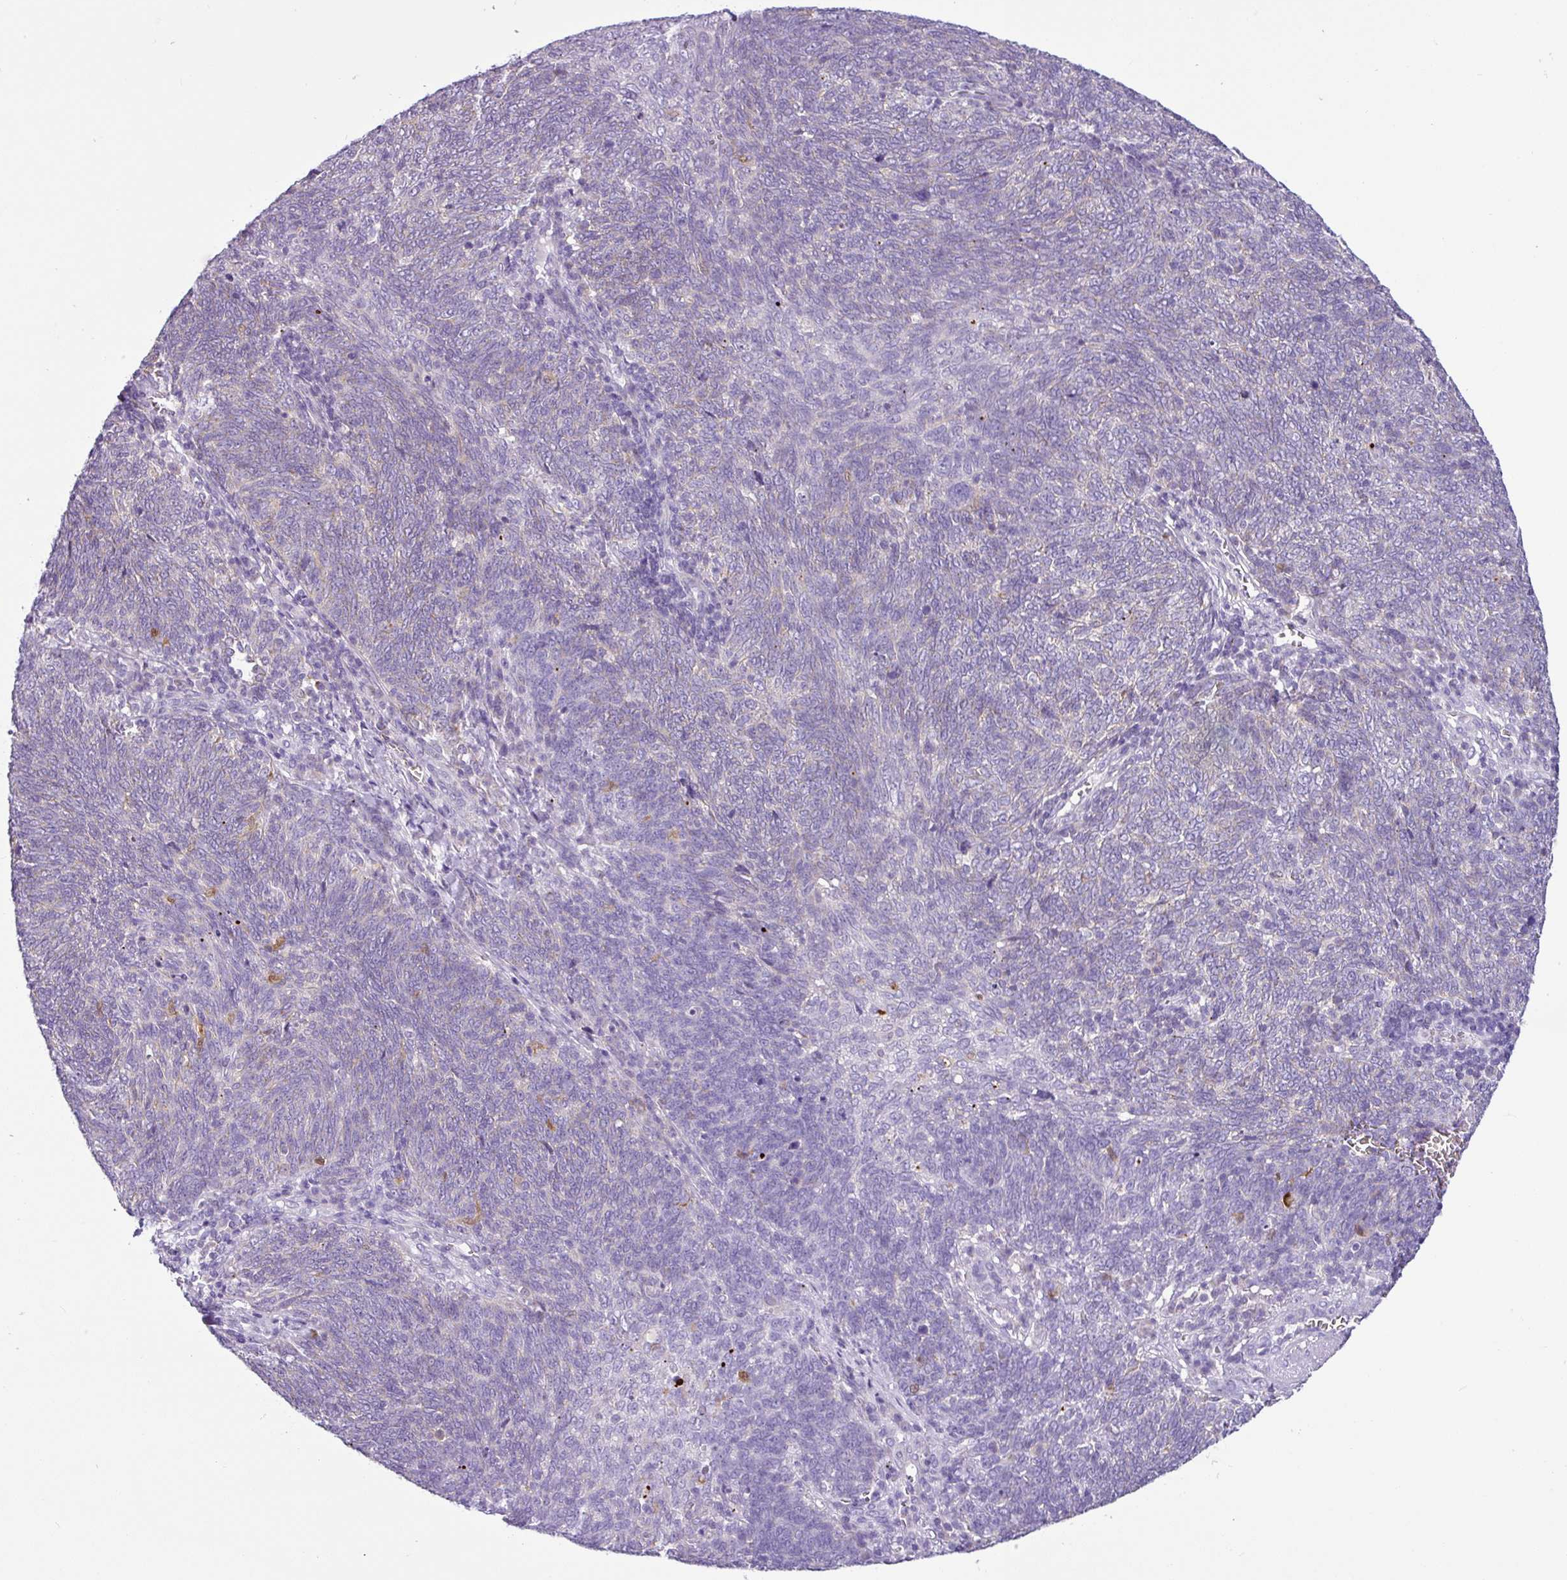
{"staining": {"intensity": "negative", "quantity": "none", "location": "none"}, "tissue": "lung cancer", "cell_type": "Tumor cells", "image_type": "cancer", "snomed": [{"axis": "morphology", "description": "Squamous cell carcinoma, NOS"}, {"axis": "topography", "description": "Lung"}], "caption": "Immunohistochemistry histopathology image of human lung cancer stained for a protein (brown), which displays no staining in tumor cells.", "gene": "HMCN2", "patient": {"sex": "female", "age": 72}}